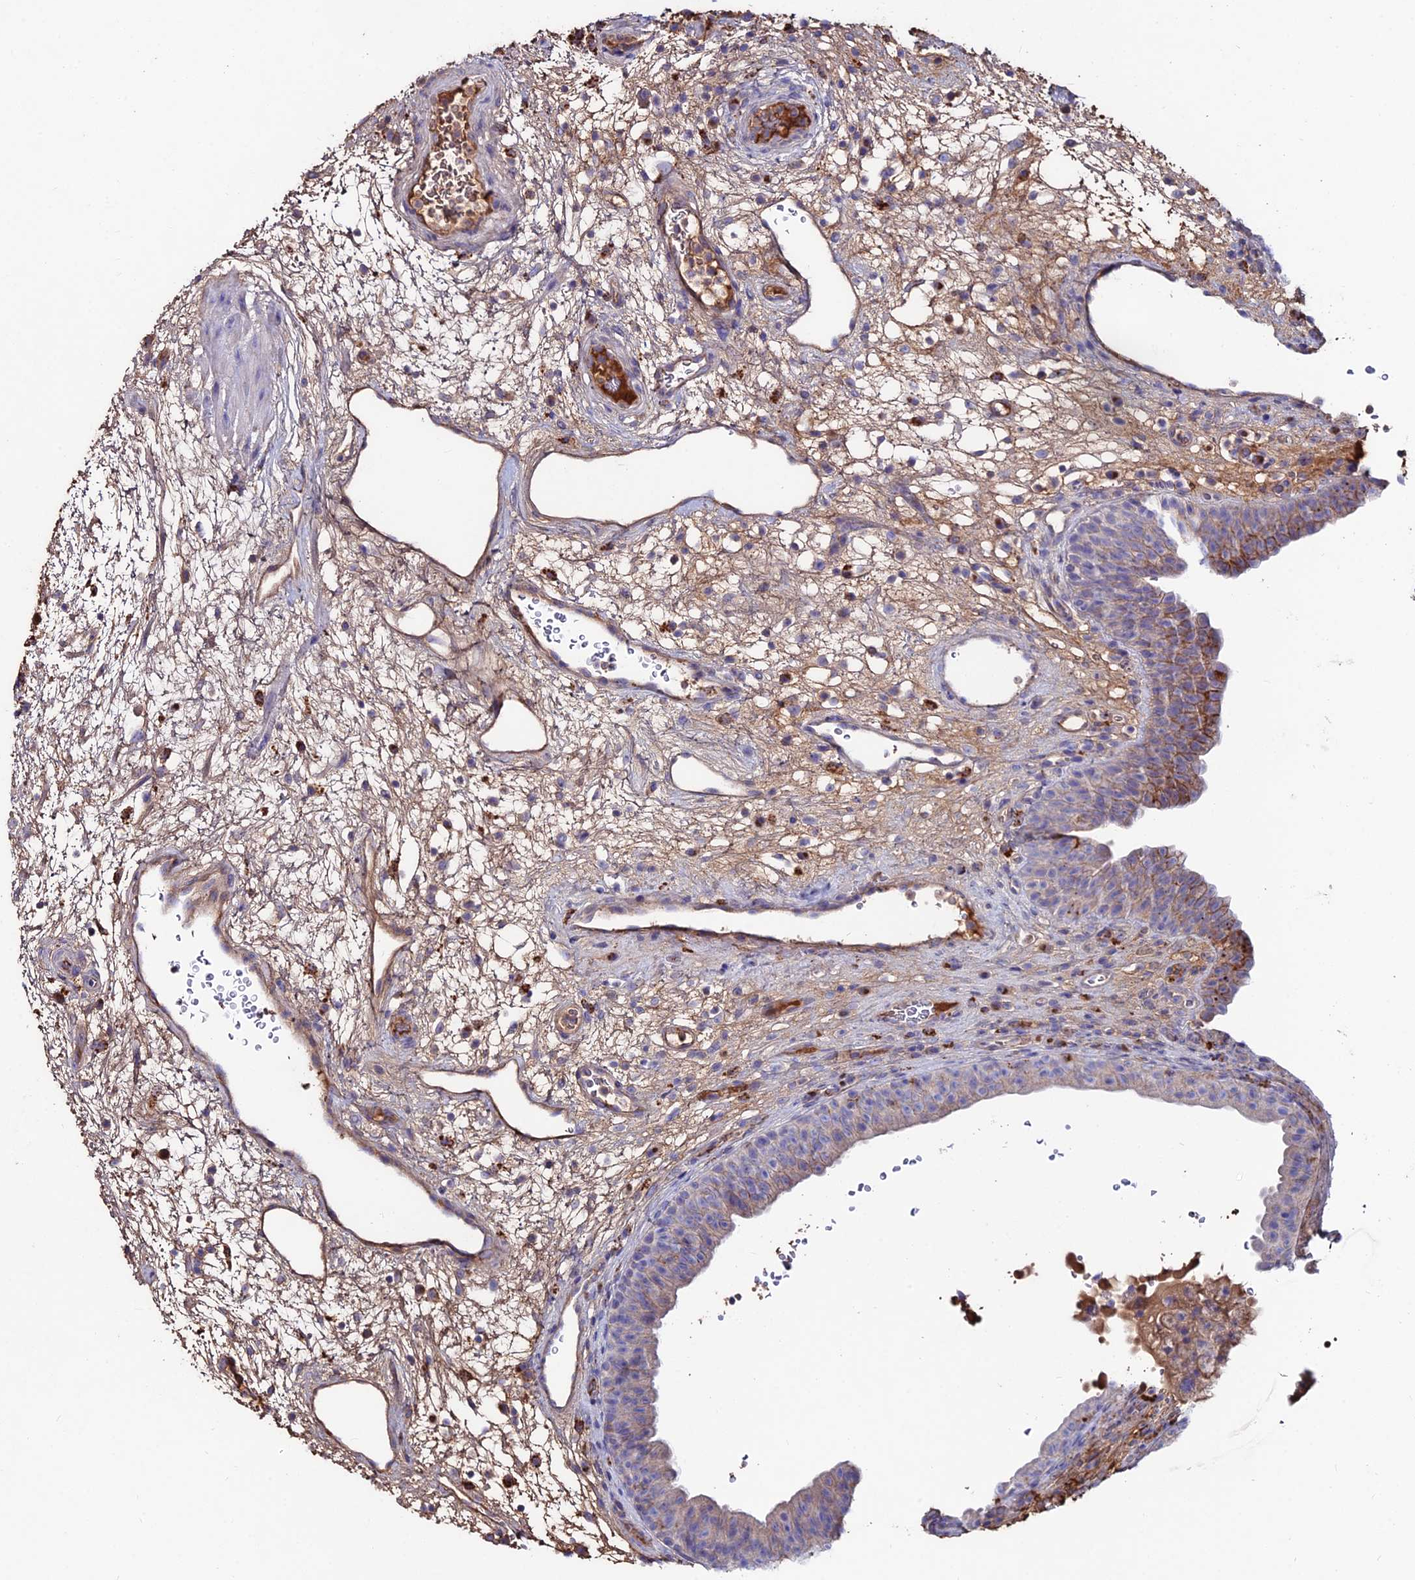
{"staining": {"intensity": "moderate", "quantity": "<25%", "location": "cytoplasmic/membranous"}, "tissue": "urinary bladder", "cell_type": "Urothelial cells", "image_type": "normal", "snomed": [{"axis": "morphology", "description": "Normal tissue, NOS"}, {"axis": "topography", "description": "Urinary bladder"}], "caption": "A high-resolution photomicrograph shows IHC staining of unremarkable urinary bladder, which shows moderate cytoplasmic/membranous expression in about <25% of urothelial cells.", "gene": "SLC25A16", "patient": {"sex": "male", "age": 71}}